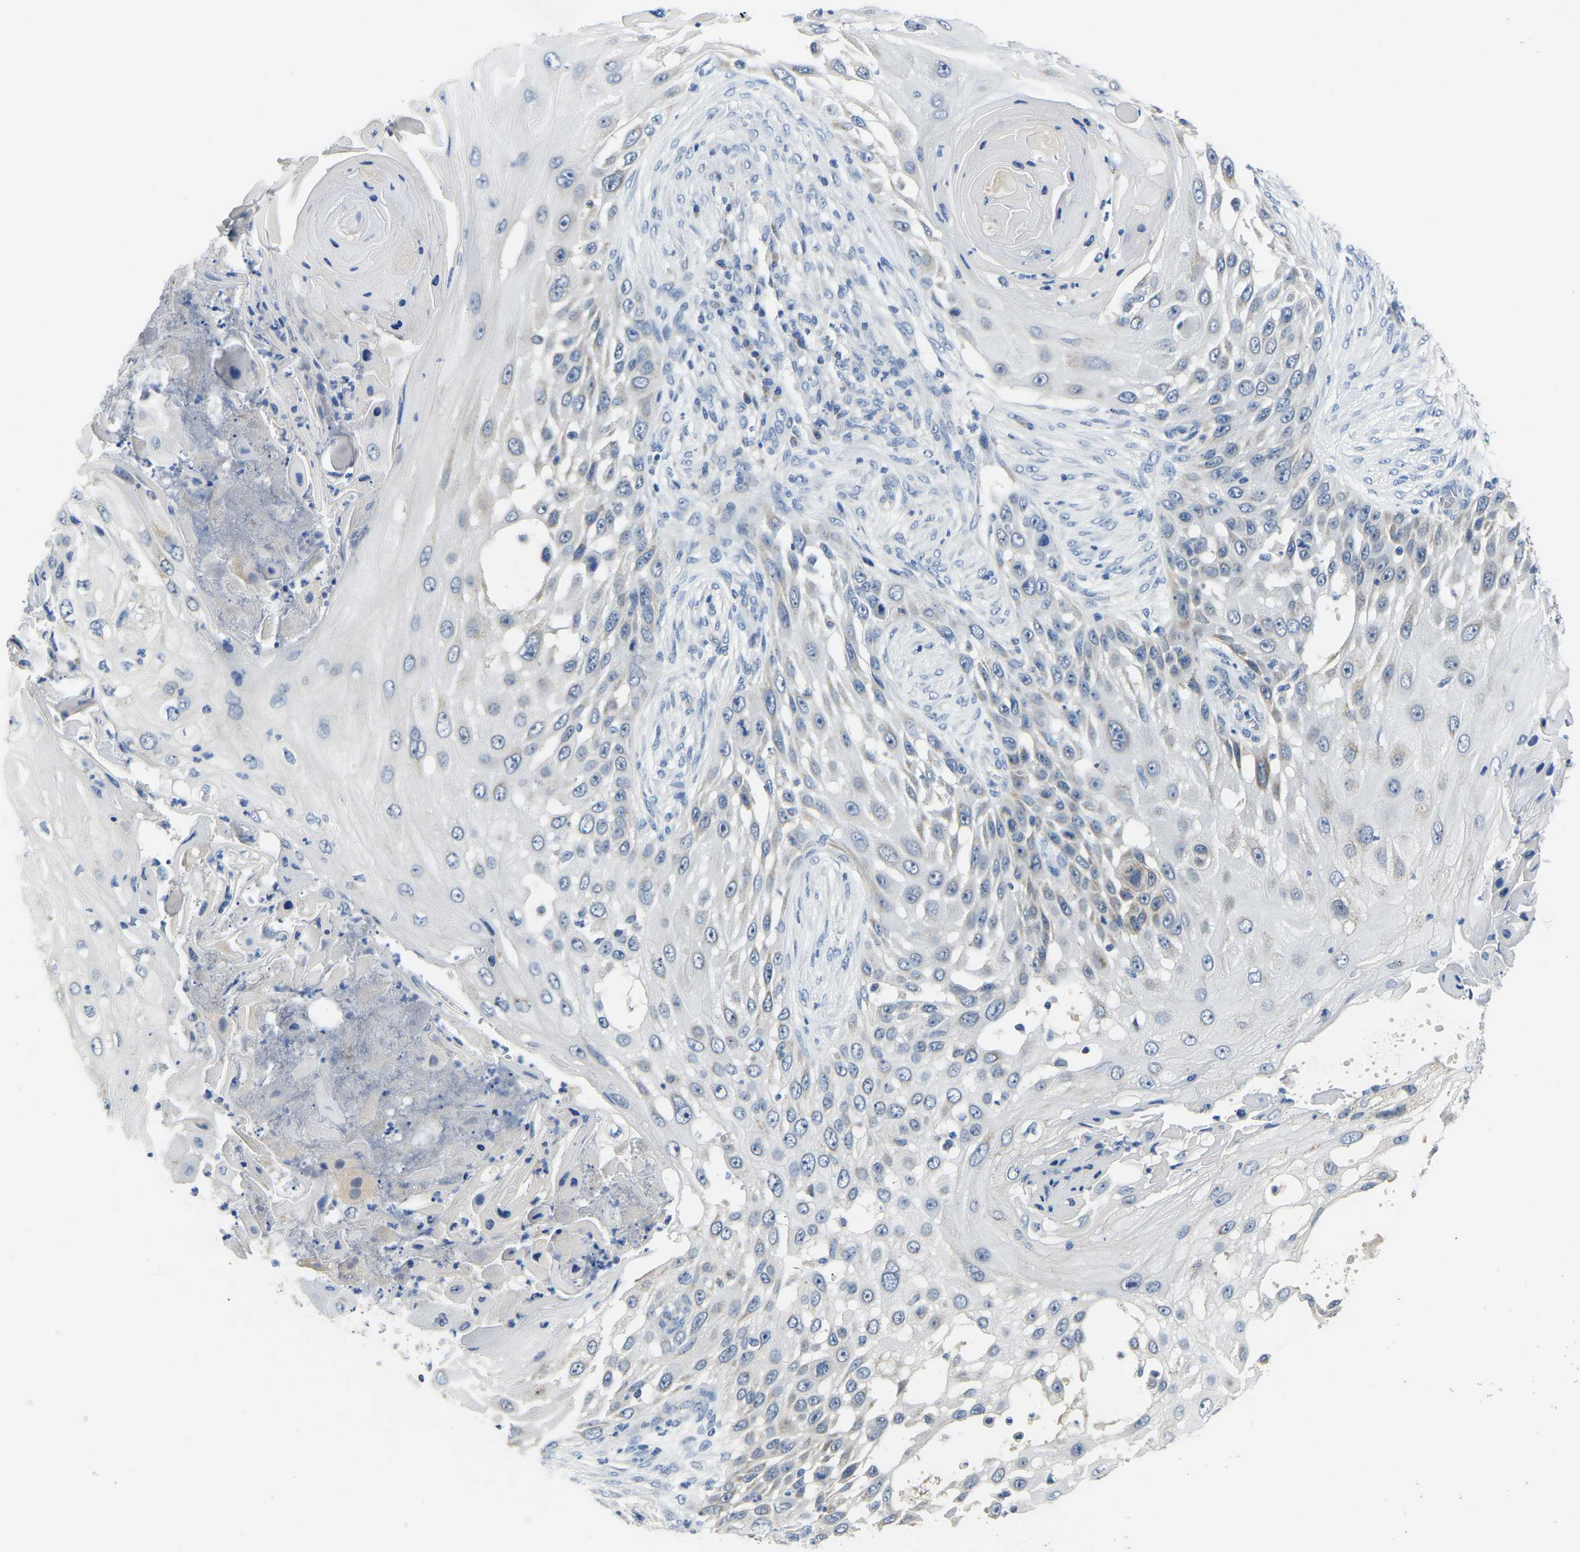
{"staining": {"intensity": "negative", "quantity": "none", "location": "none"}, "tissue": "skin cancer", "cell_type": "Tumor cells", "image_type": "cancer", "snomed": [{"axis": "morphology", "description": "Squamous cell carcinoma, NOS"}, {"axis": "topography", "description": "Skin"}], "caption": "This is an immunohistochemistry micrograph of squamous cell carcinoma (skin). There is no expression in tumor cells.", "gene": "ETFA", "patient": {"sex": "female", "age": 44}}